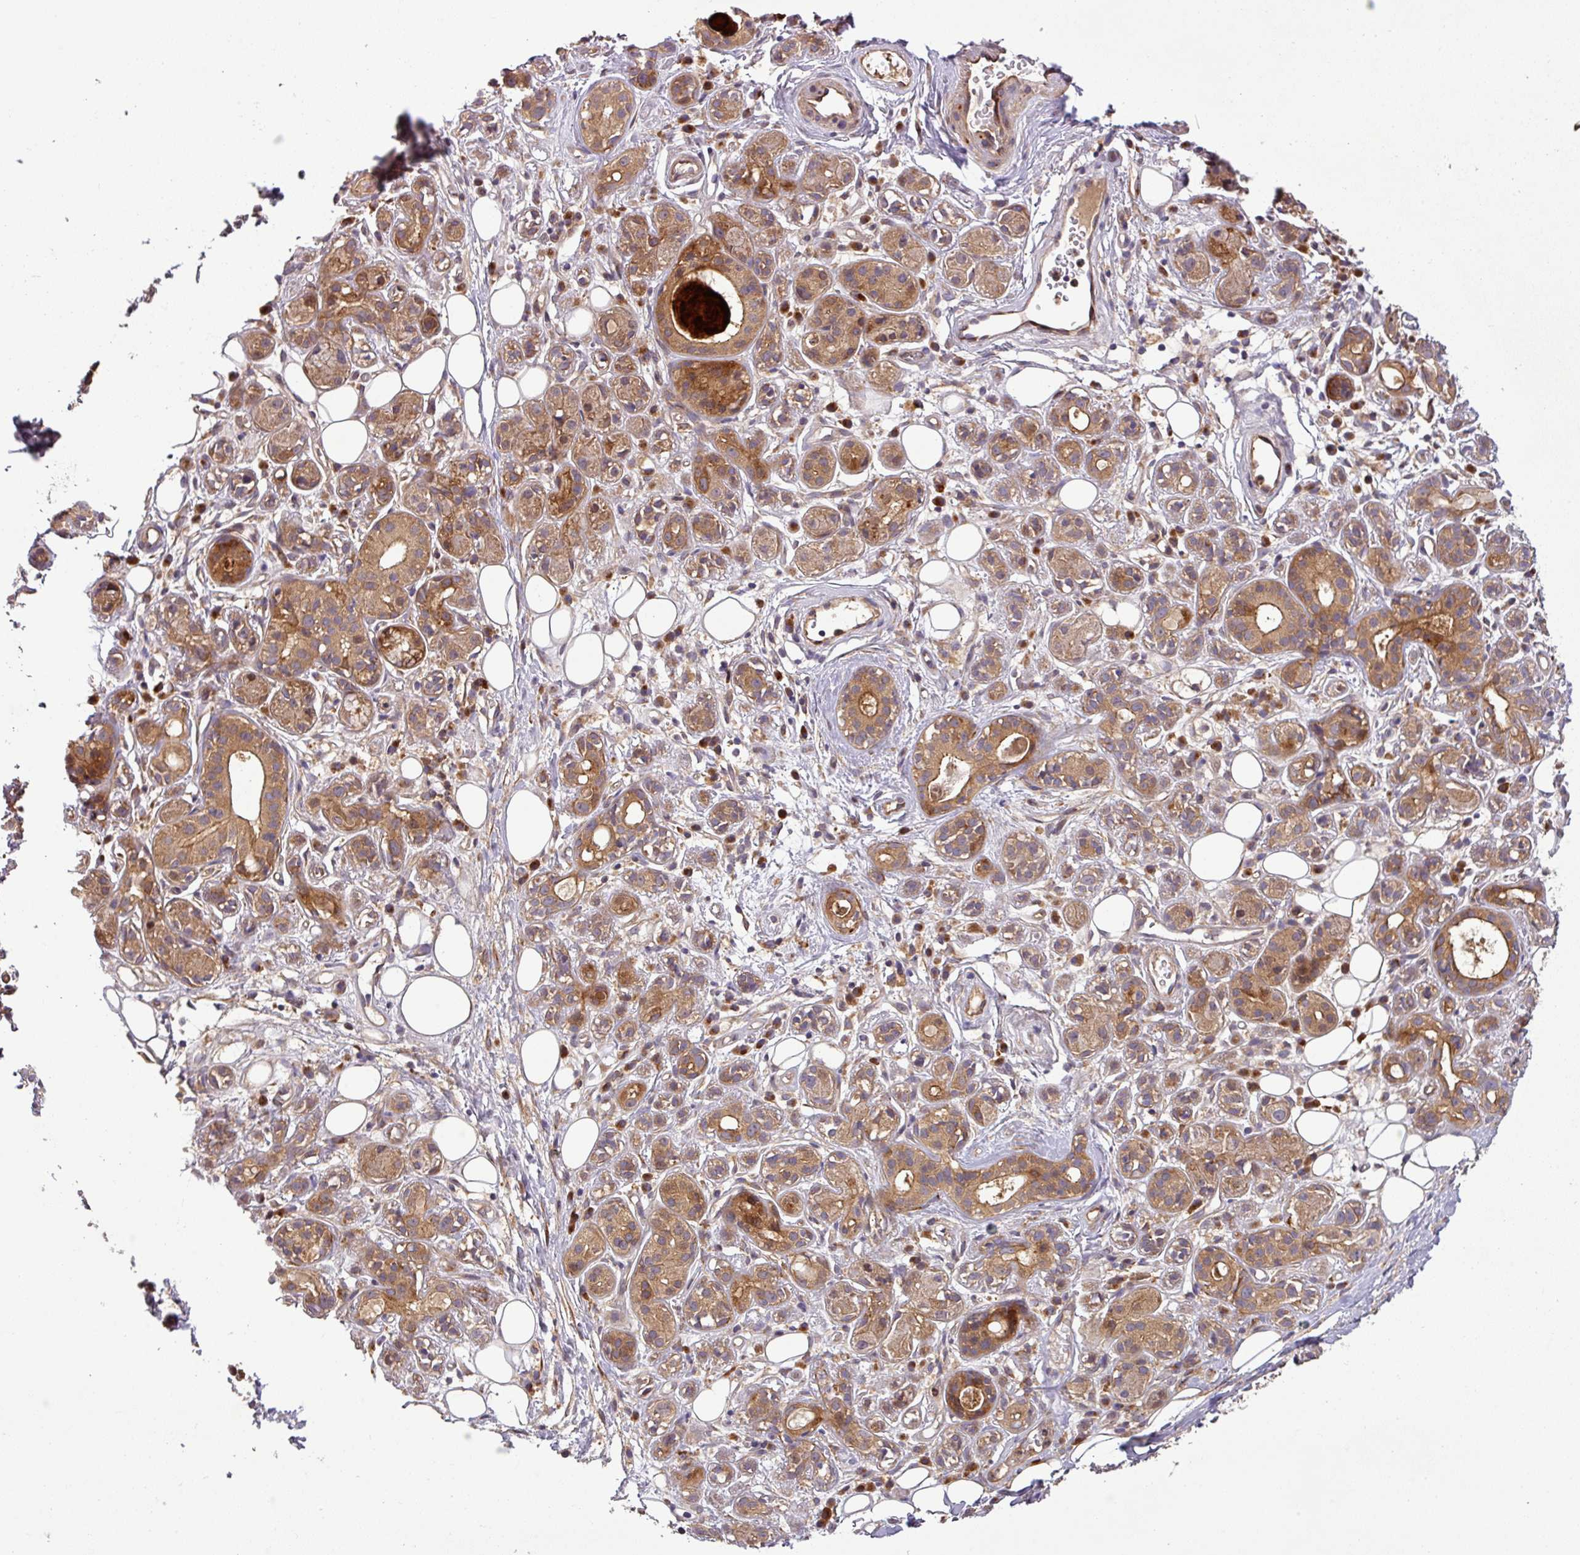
{"staining": {"intensity": "strong", "quantity": ">75%", "location": "cytoplasmic/membranous"}, "tissue": "salivary gland", "cell_type": "Glandular cells", "image_type": "normal", "snomed": [{"axis": "morphology", "description": "Normal tissue, NOS"}, {"axis": "topography", "description": "Salivary gland"}], "caption": "Protein staining of unremarkable salivary gland reveals strong cytoplasmic/membranous positivity in about >75% of glandular cells.", "gene": "ART1", "patient": {"sex": "male", "age": 54}}